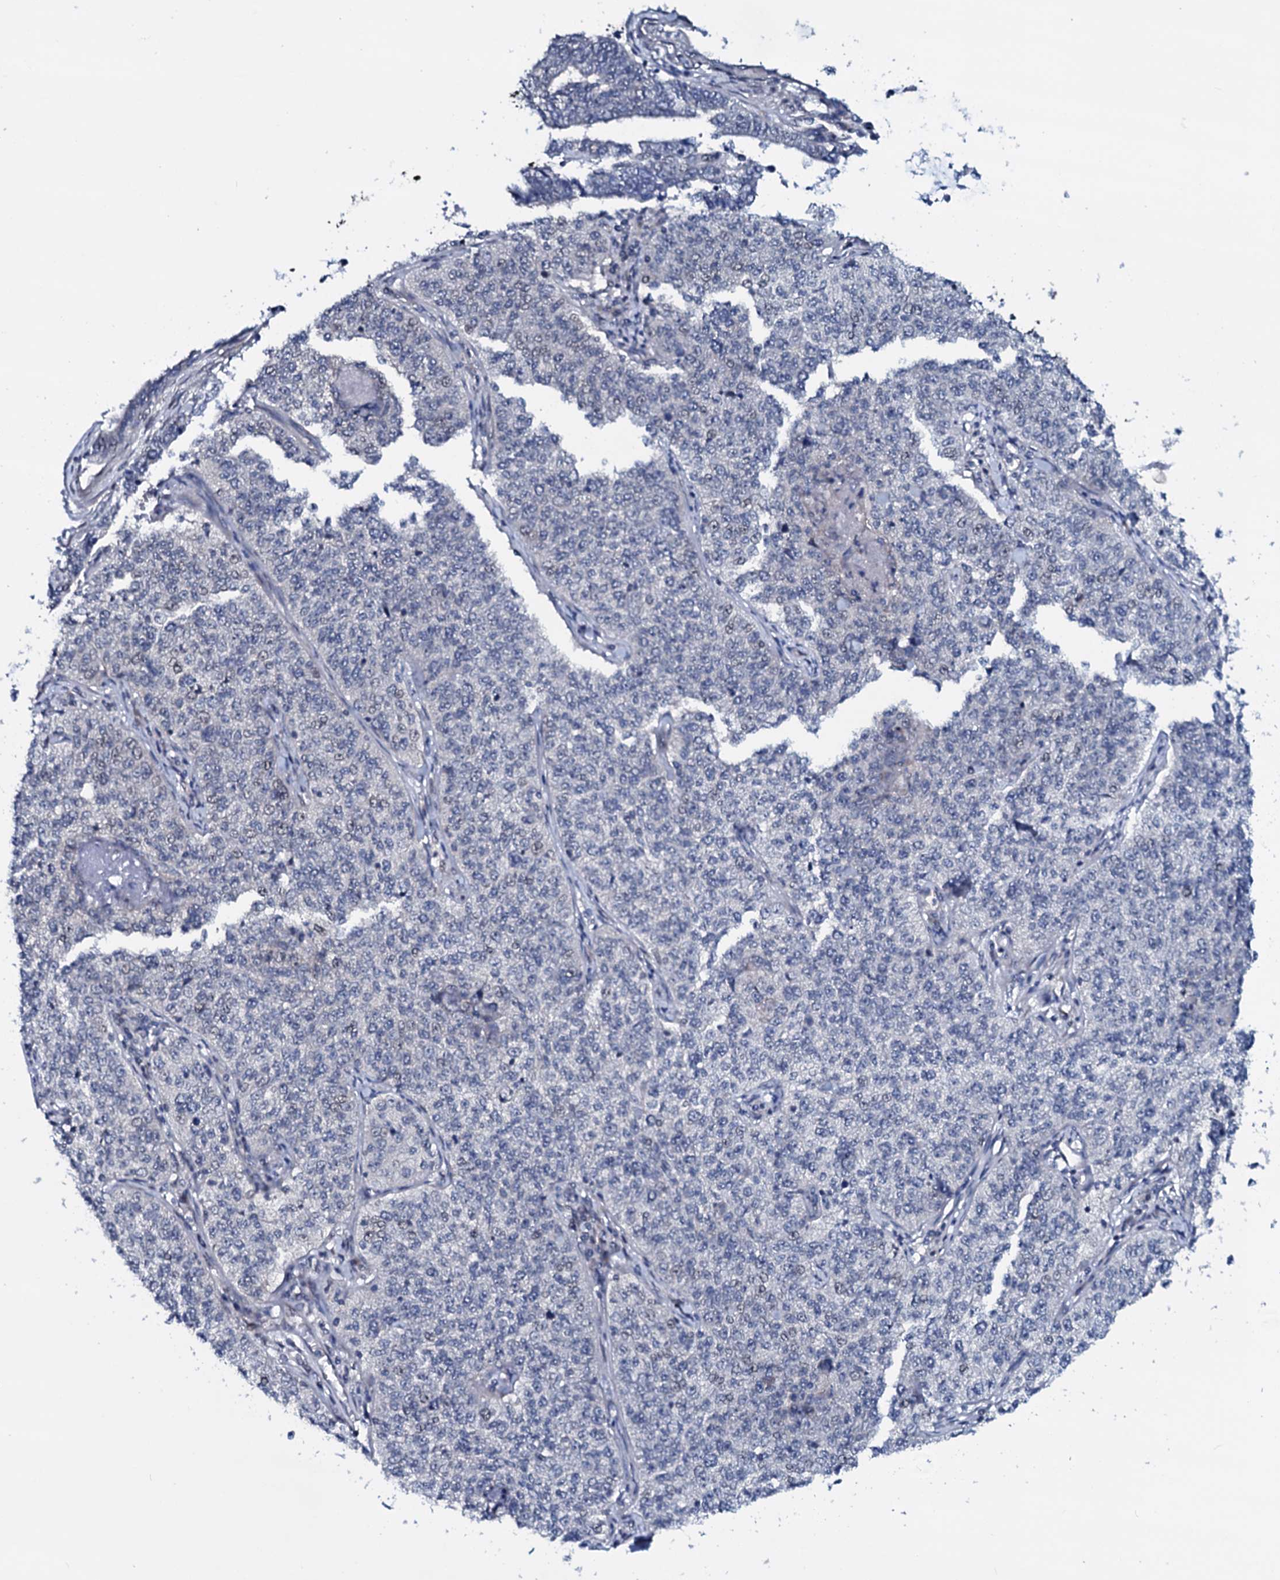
{"staining": {"intensity": "negative", "quantity": "none", "location": "none"}, "tissue": "cervical cancer", "cell_type": "Tumor cells", "image_type": "cancer", "snomed": [{"axis": "morphology", "description": "Squamous cell carcinoma, NOS"}, {"axis": "topography", "description": "Cervix"}], "caption": "There is no significant positivity in tumor cells of cervical cancer (squamous cell carcinoma).", "gene": "OGFOD2", "patient": {"sex": "female", "age": 35}}